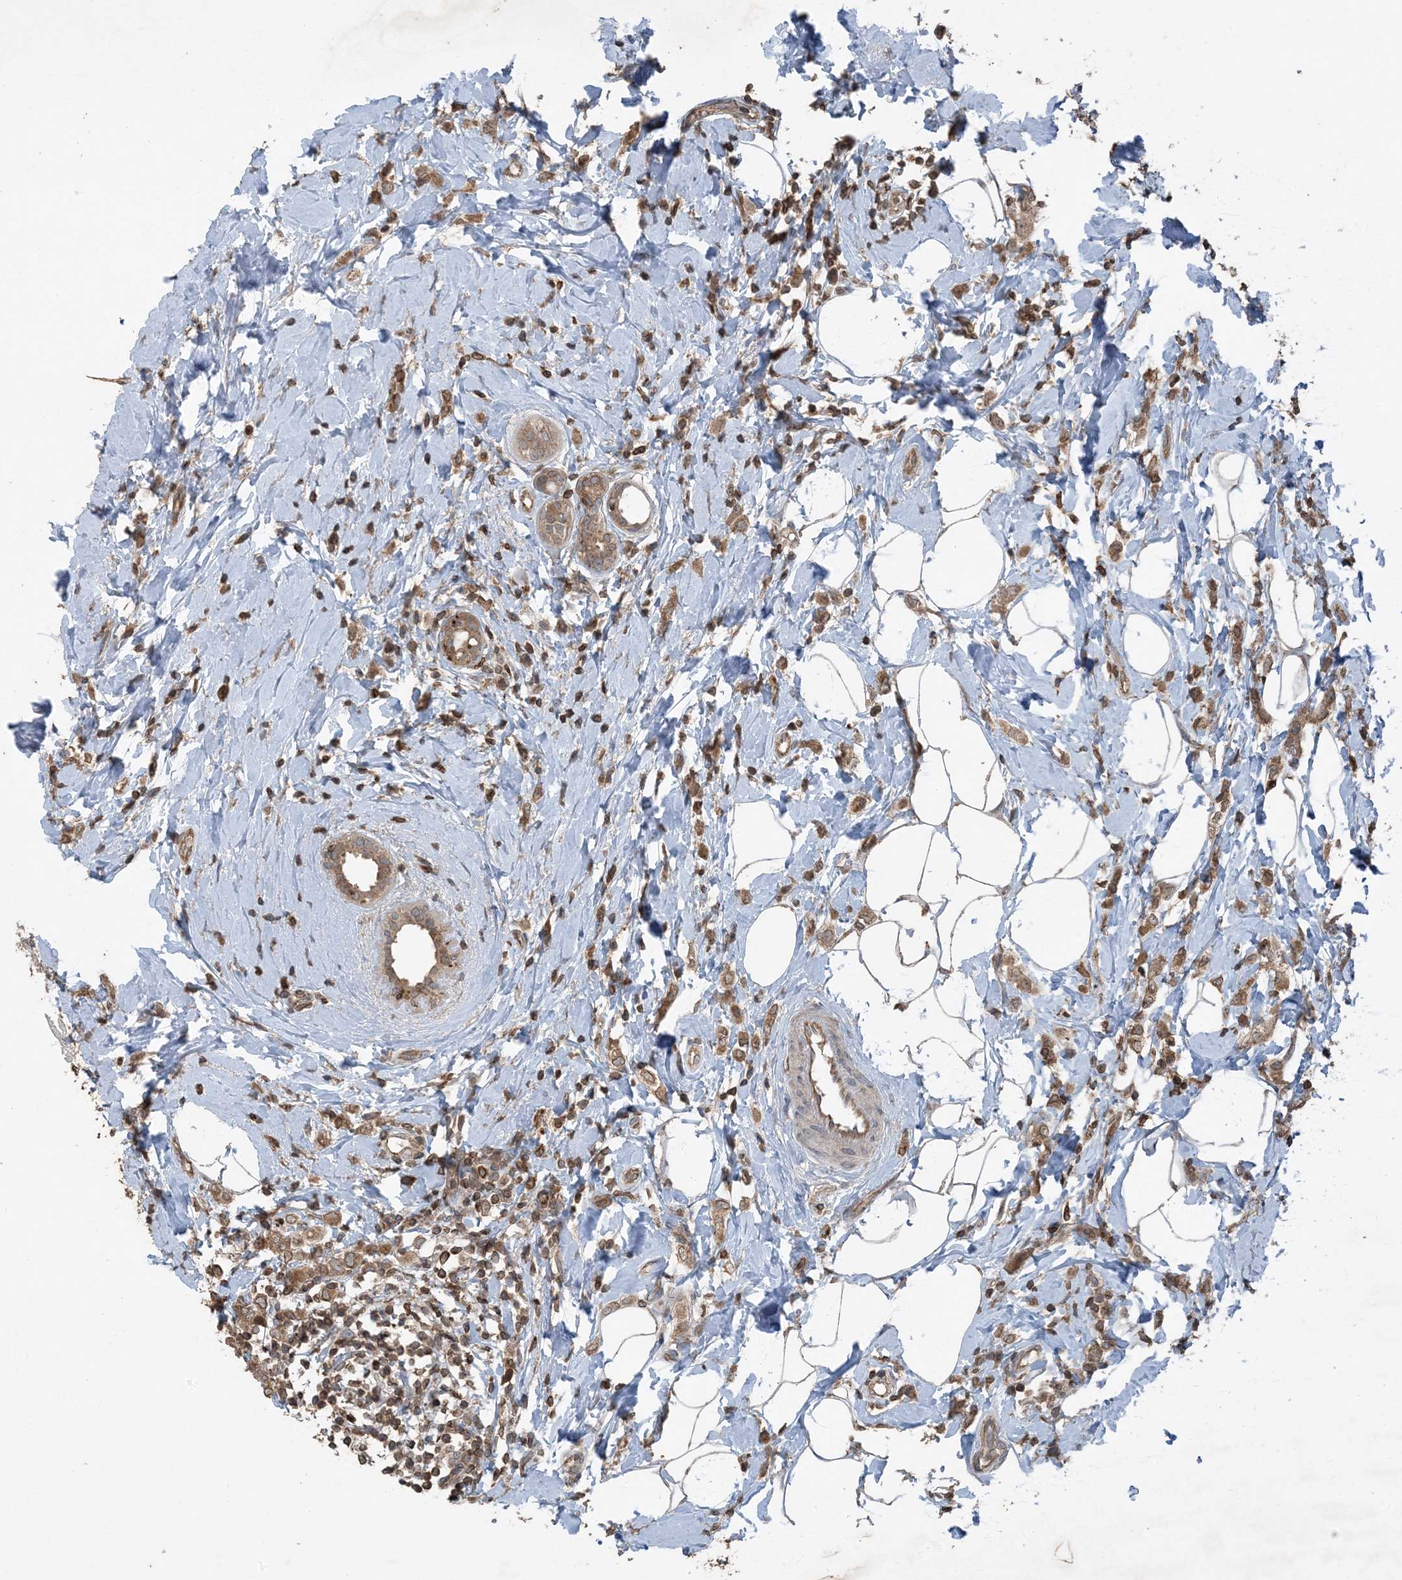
{"staining": {"intensity": "moderate", "quantity": ">75%", "location": "cytoplasmic/membranous,nuclear"}, "tissue": "breast cancer", "cell_type": "Tumor cells", "image_type": "cancer", "snomed": [{"axis": "morphology", "description": "Lobular carcinoma"}, {"axis": "topography", "description": "Breast"}], "caption": "Immunohistochemistry staining of breast cancer, which demonstrates medium levels of moderate cytoplasmic/membranous and nuclear expression in approximately >75% of tumor cells indicating moderate cytoplasmic/membranous and nuclear protein staining. The staining was performed using DAB (brown) for protein detection and nuclei were counterstained in hematoxylin (blue).", "gene": "ZFAND2B", "patient": {"sex": "female", "age": 47}}